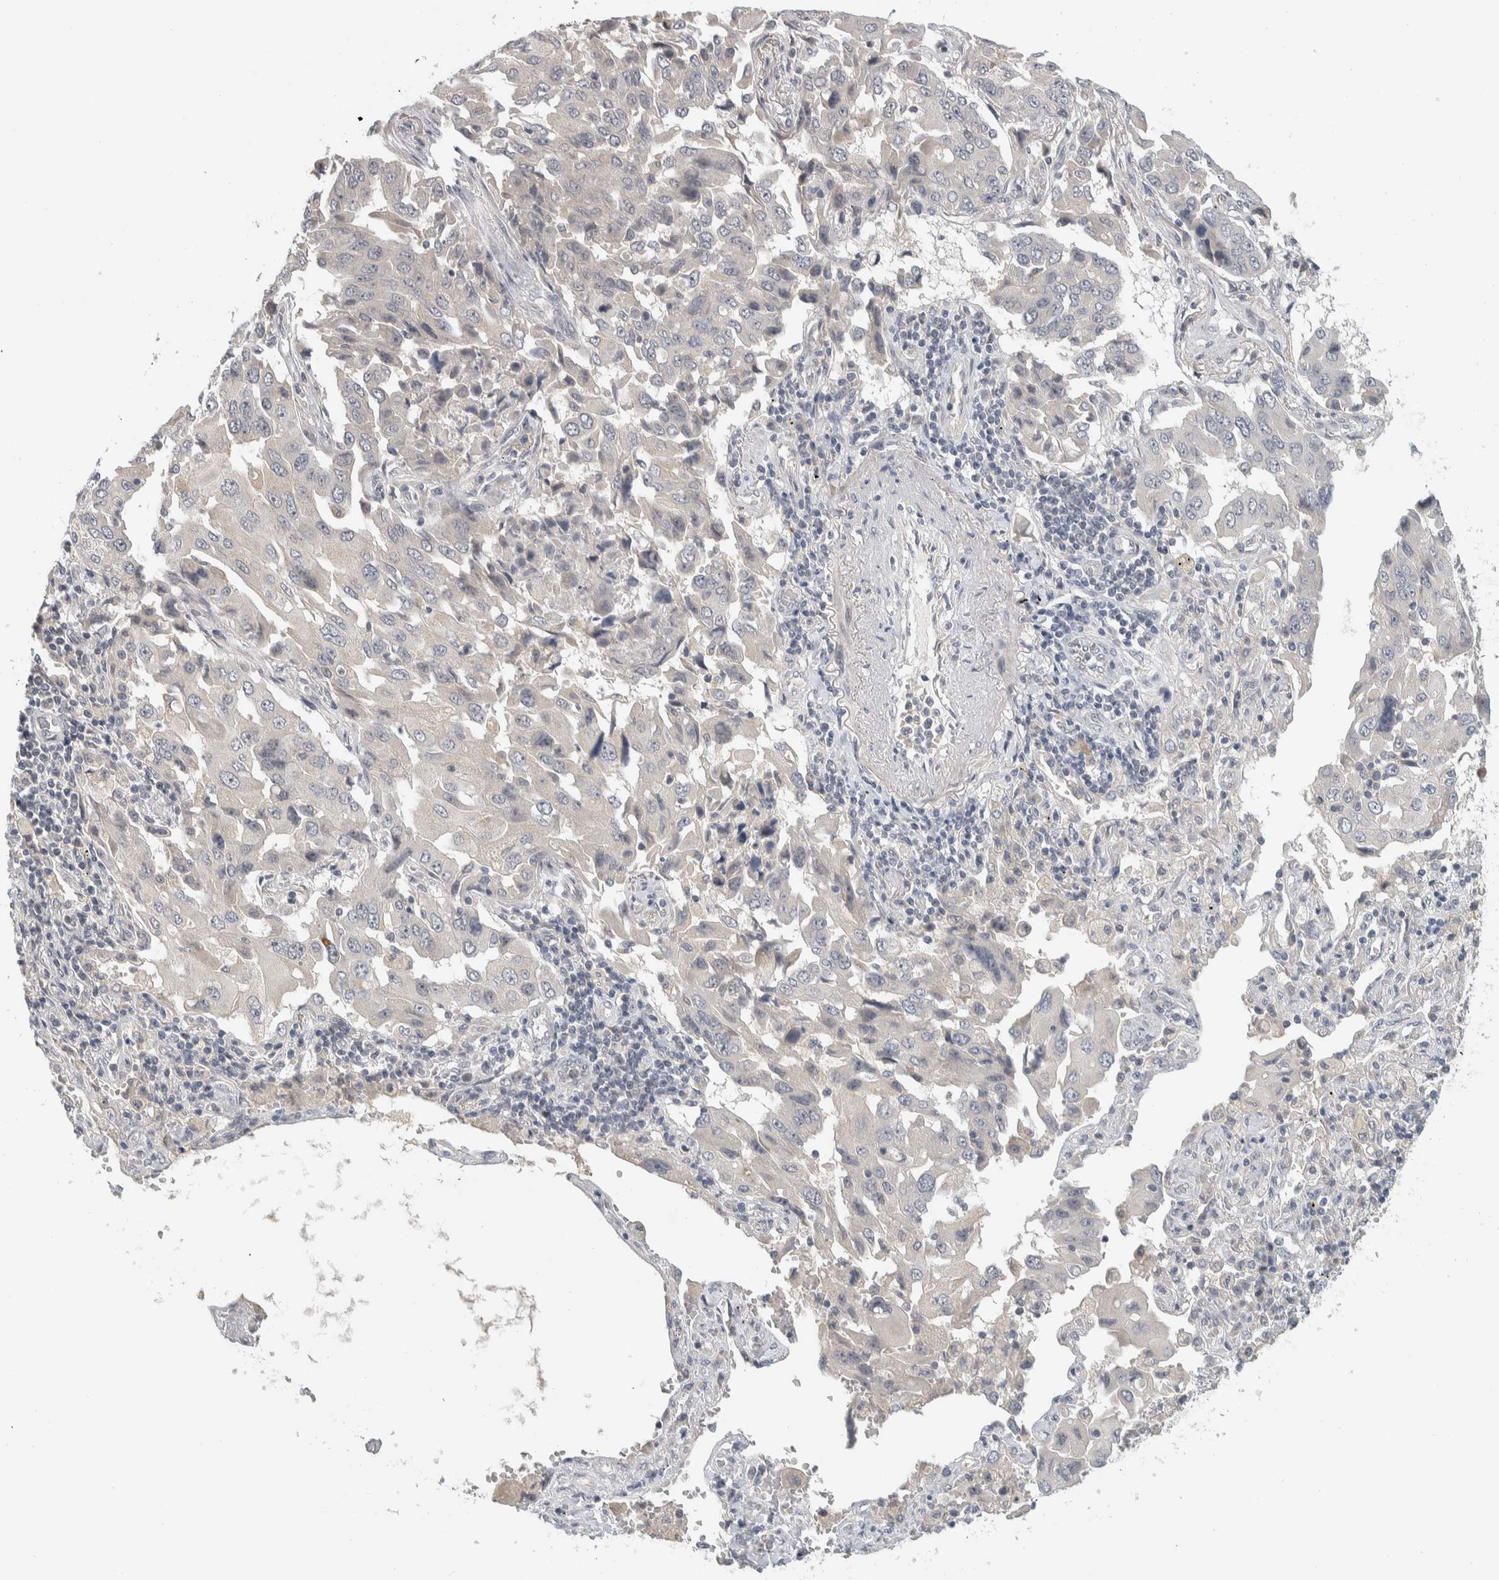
{"staining": {"intensity": "negative", "quantity": "none", "location": "none"}, "tissue": "lung cancer", "cell_type": "Tumor cells", "image_type": "cancer", "snomed": [{"axis": "morphology", "description": "Adenocarcinoma, NOS"}, {"axis": "topography", "description": "Lung"}], "caption": "High magnification brightfield microscopy of lung adenocarcinoma stained with DAB (brown) and counterstained with hematoxylin (blue): tumor cells show no significant positivity.", "gene": "AFP", "patient": {"sex": "female", "age": 65}}